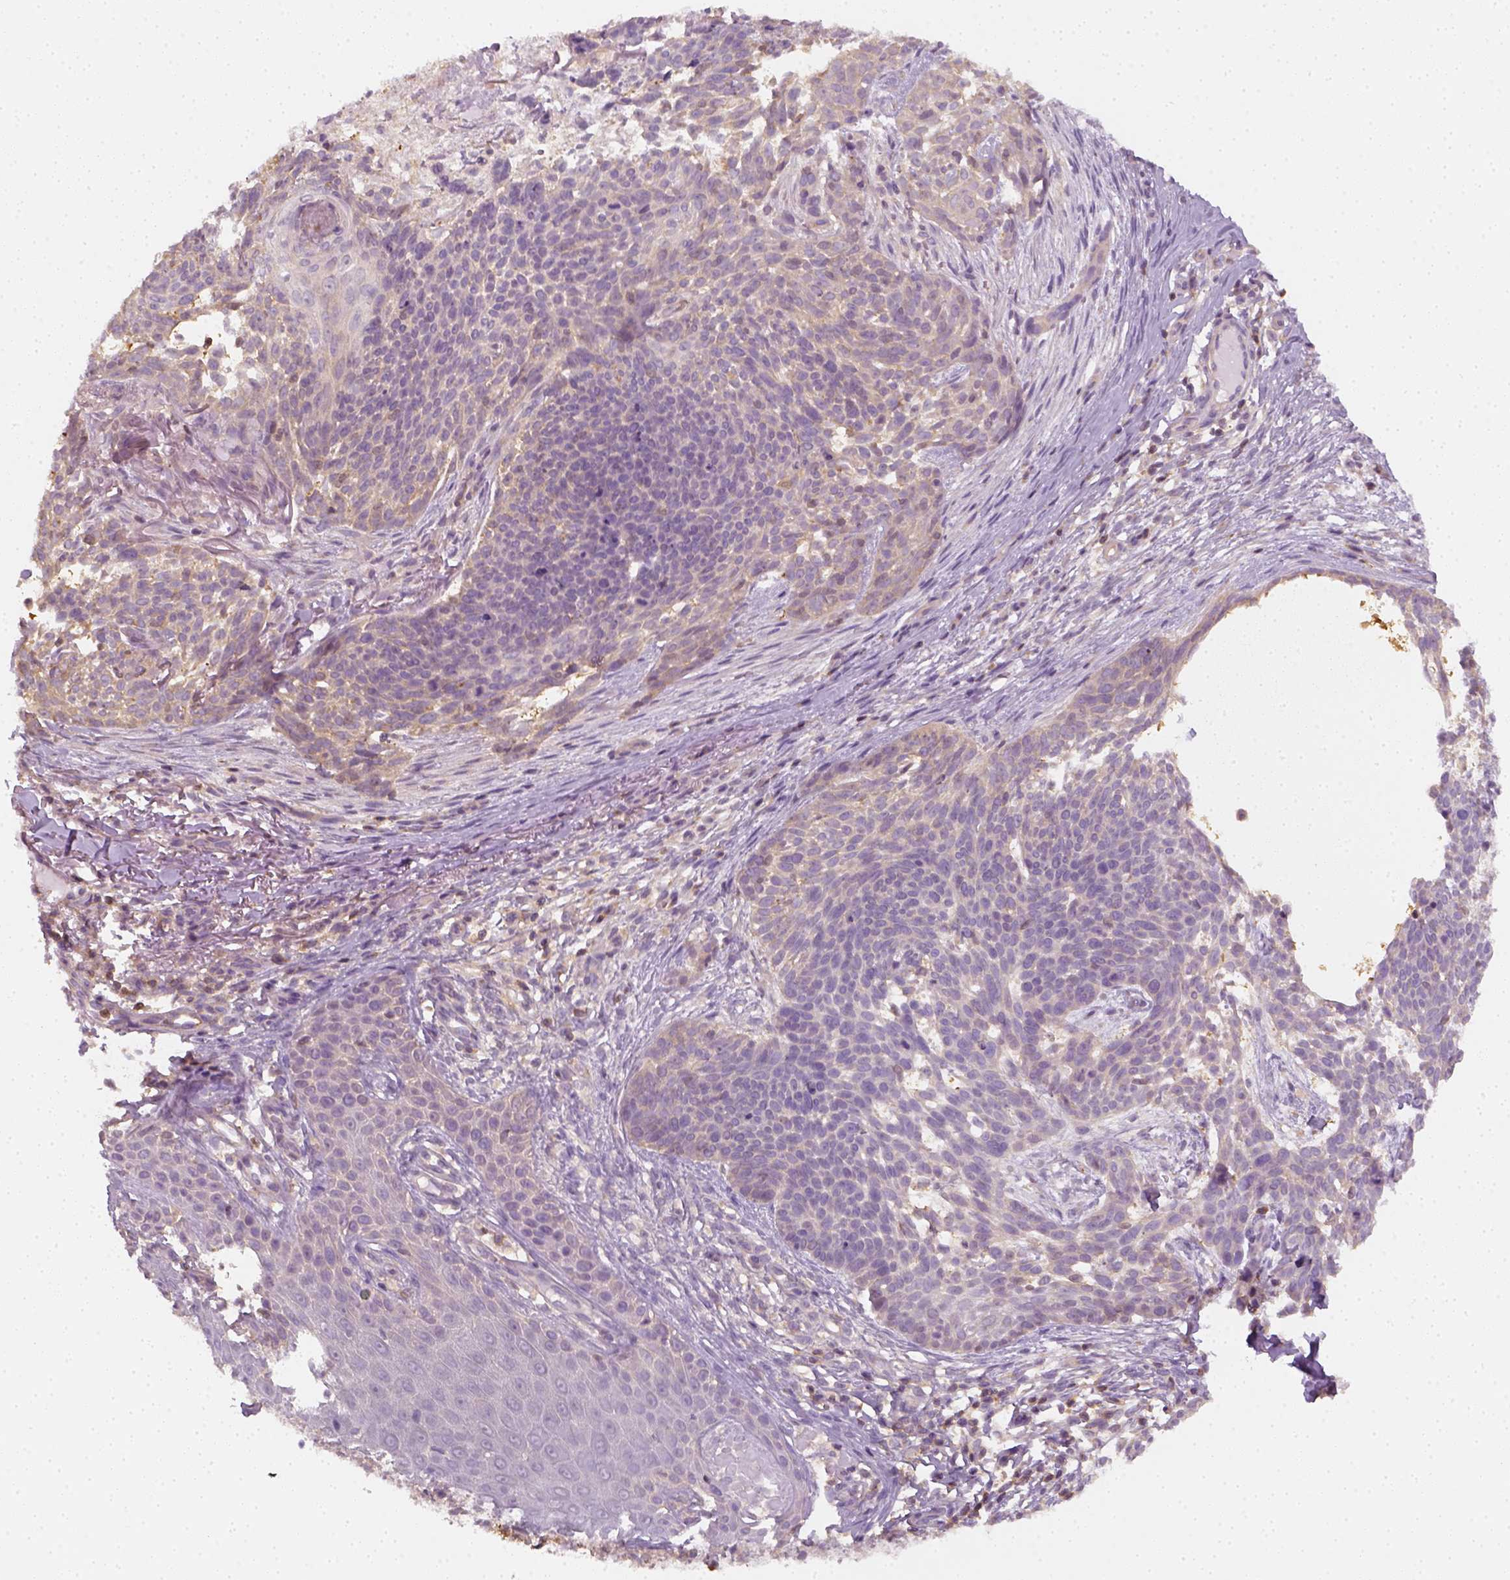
{"staining": {"intensity": "negative", "quantity": "none", "location": "none"}, "tissue": "skin cancer", "cell_type": "Tumor cells", "image_type": "cancer", "snomed": [{"axis": "morphology", "description": "Basal cell carcinoma"}, {"axis": "topography", "description": "Skin"}], "caption": "Immunohistochemistry (IHC) histopathology image of neoplastic tissue: skin cancer (basal cell carcinoma) stained with DAB shows no significant protein staining in tumor cells.", "gene": "EPHB1", "patient": {"sex": "male", "age": 88}}